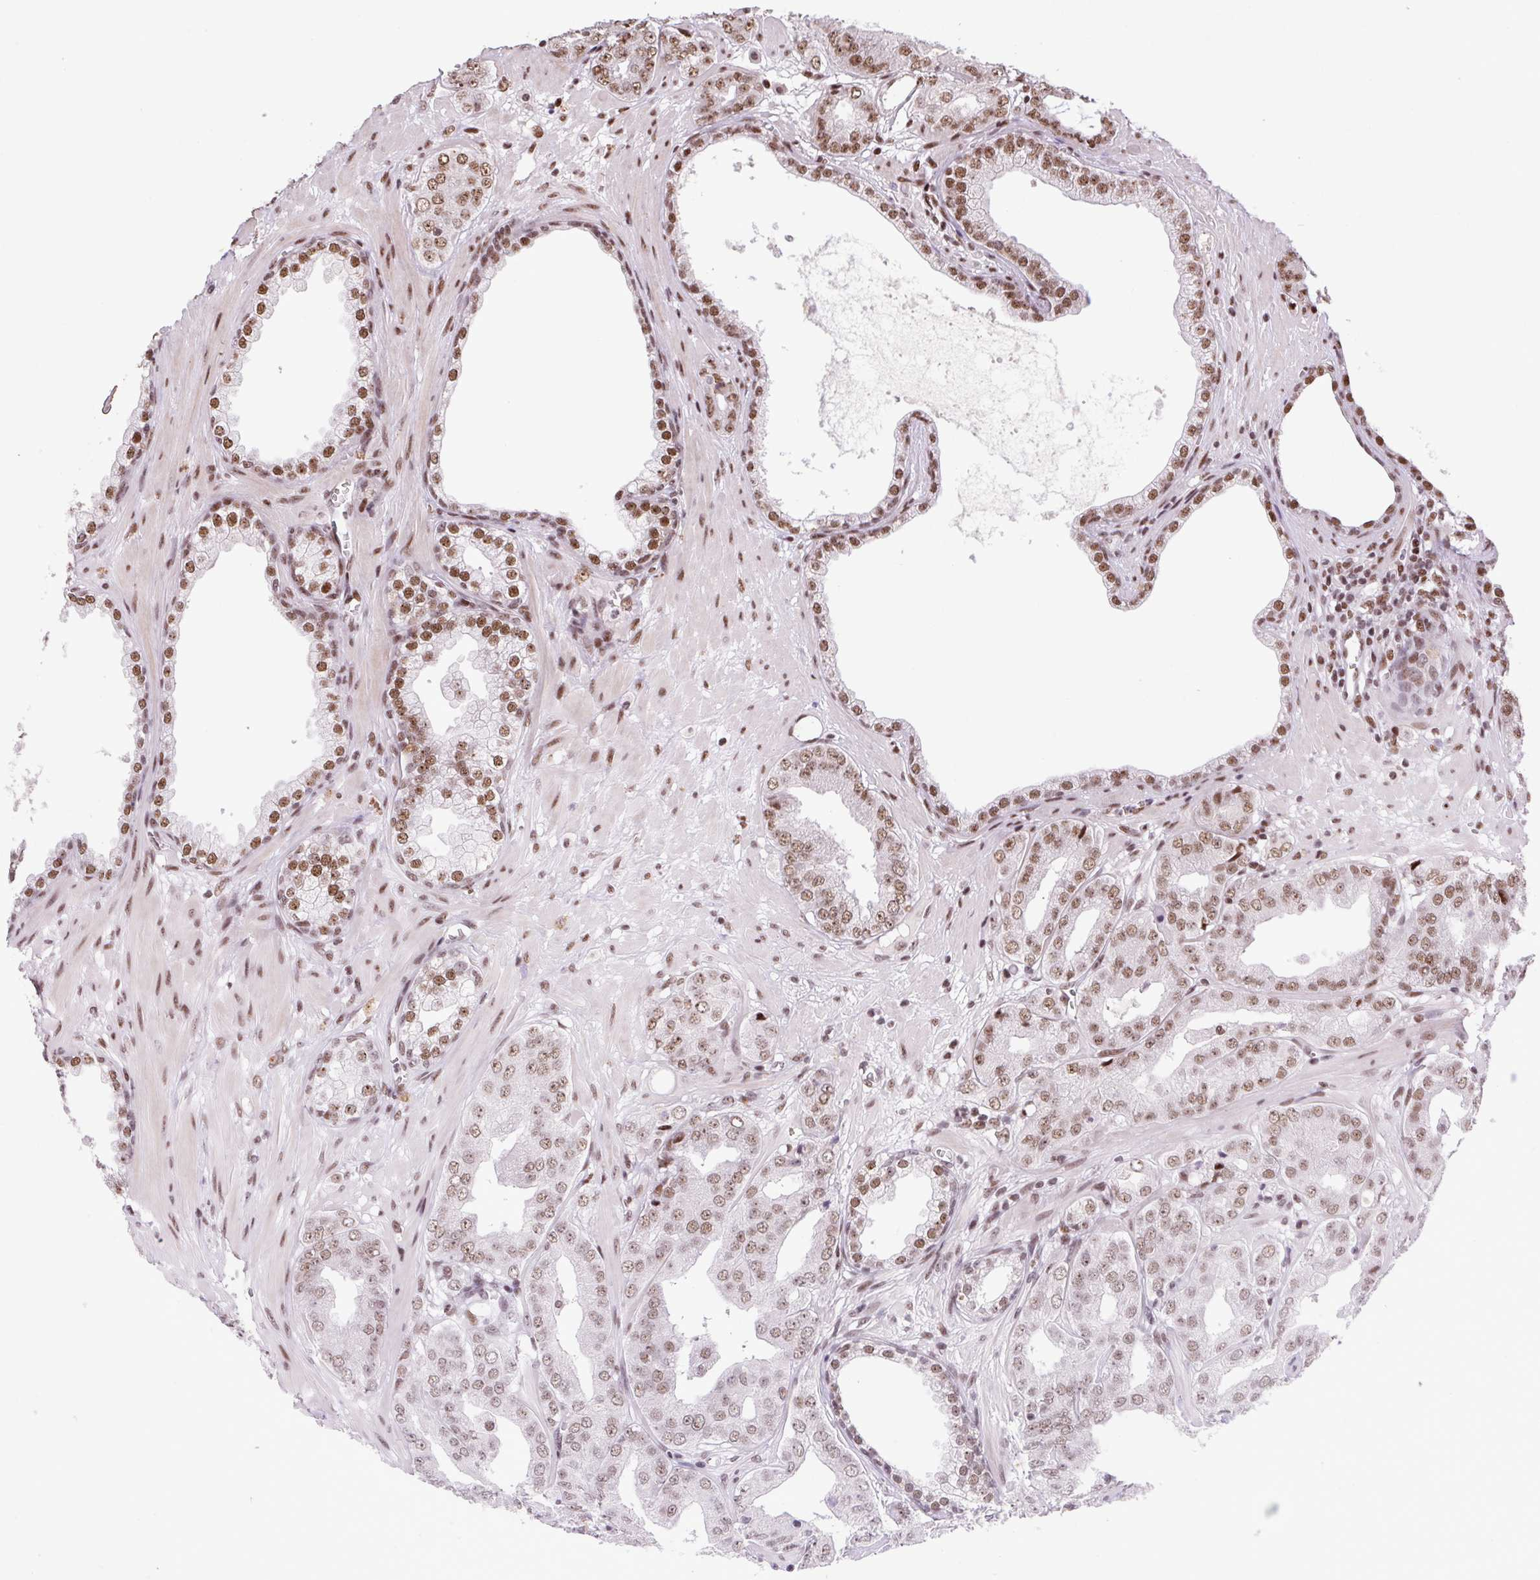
{"staining": {"intensity": "moderate", "quantity": ">75%", "location": "nuclear"}, "tissue": "prostate cancer", "cell_type": "Tumor cells", "image_type": "cancer", "snomed": [{"axis": "morphology", "description": "Adenocarcinoma, Low grade"}, {"axis": "topography", "description": "Prostate"}], "caption": "The histopathology image shows a brown stain indicating the presence of a protein in the nuclear of tumor cells in adenocarcinoma (low-grade) (prostate).", "gene": "LDLRAD4", "patient": {"sex": "male", "age": 60}}